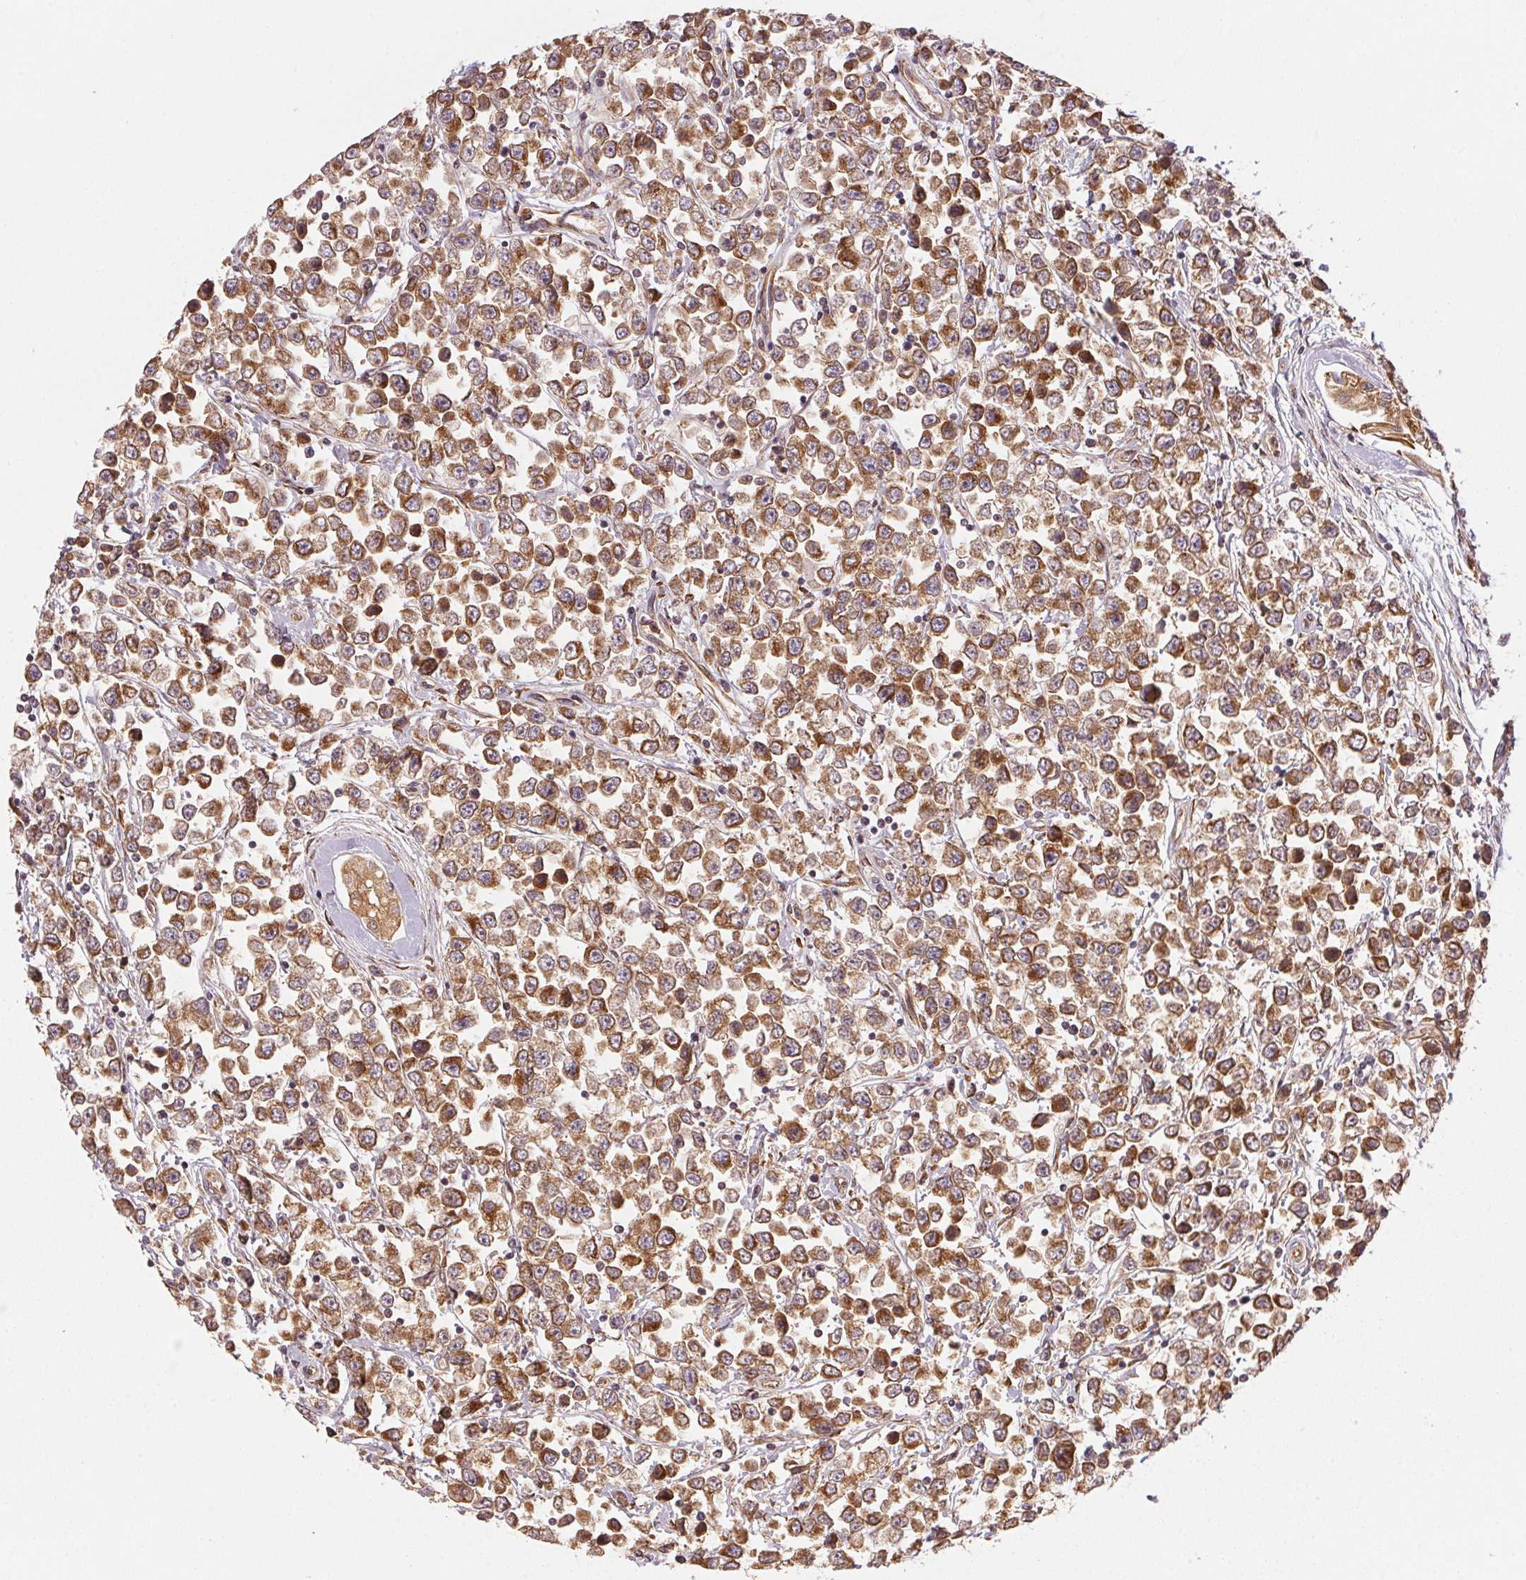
{"staining": {"intensity": "strong", "quantity": ">75%", "location": "cytoplasmic/membranous"}, "tissue": "testis cancer", "cell_type": "Tumor cells", "image_type": "cancer", "snomed": [{"axis": "morphology", "description": "Seminoma, NOS"}, {"axis": "topography", "description": "Testis"}], "caption": "Immunohistochemical staining of testis cancer exhibits strong cytoplasmic/membranous protein positivity in about >75% of tumor cells.", "gene": "STRN4", "patient": {"sex": "male", "age": 34}}